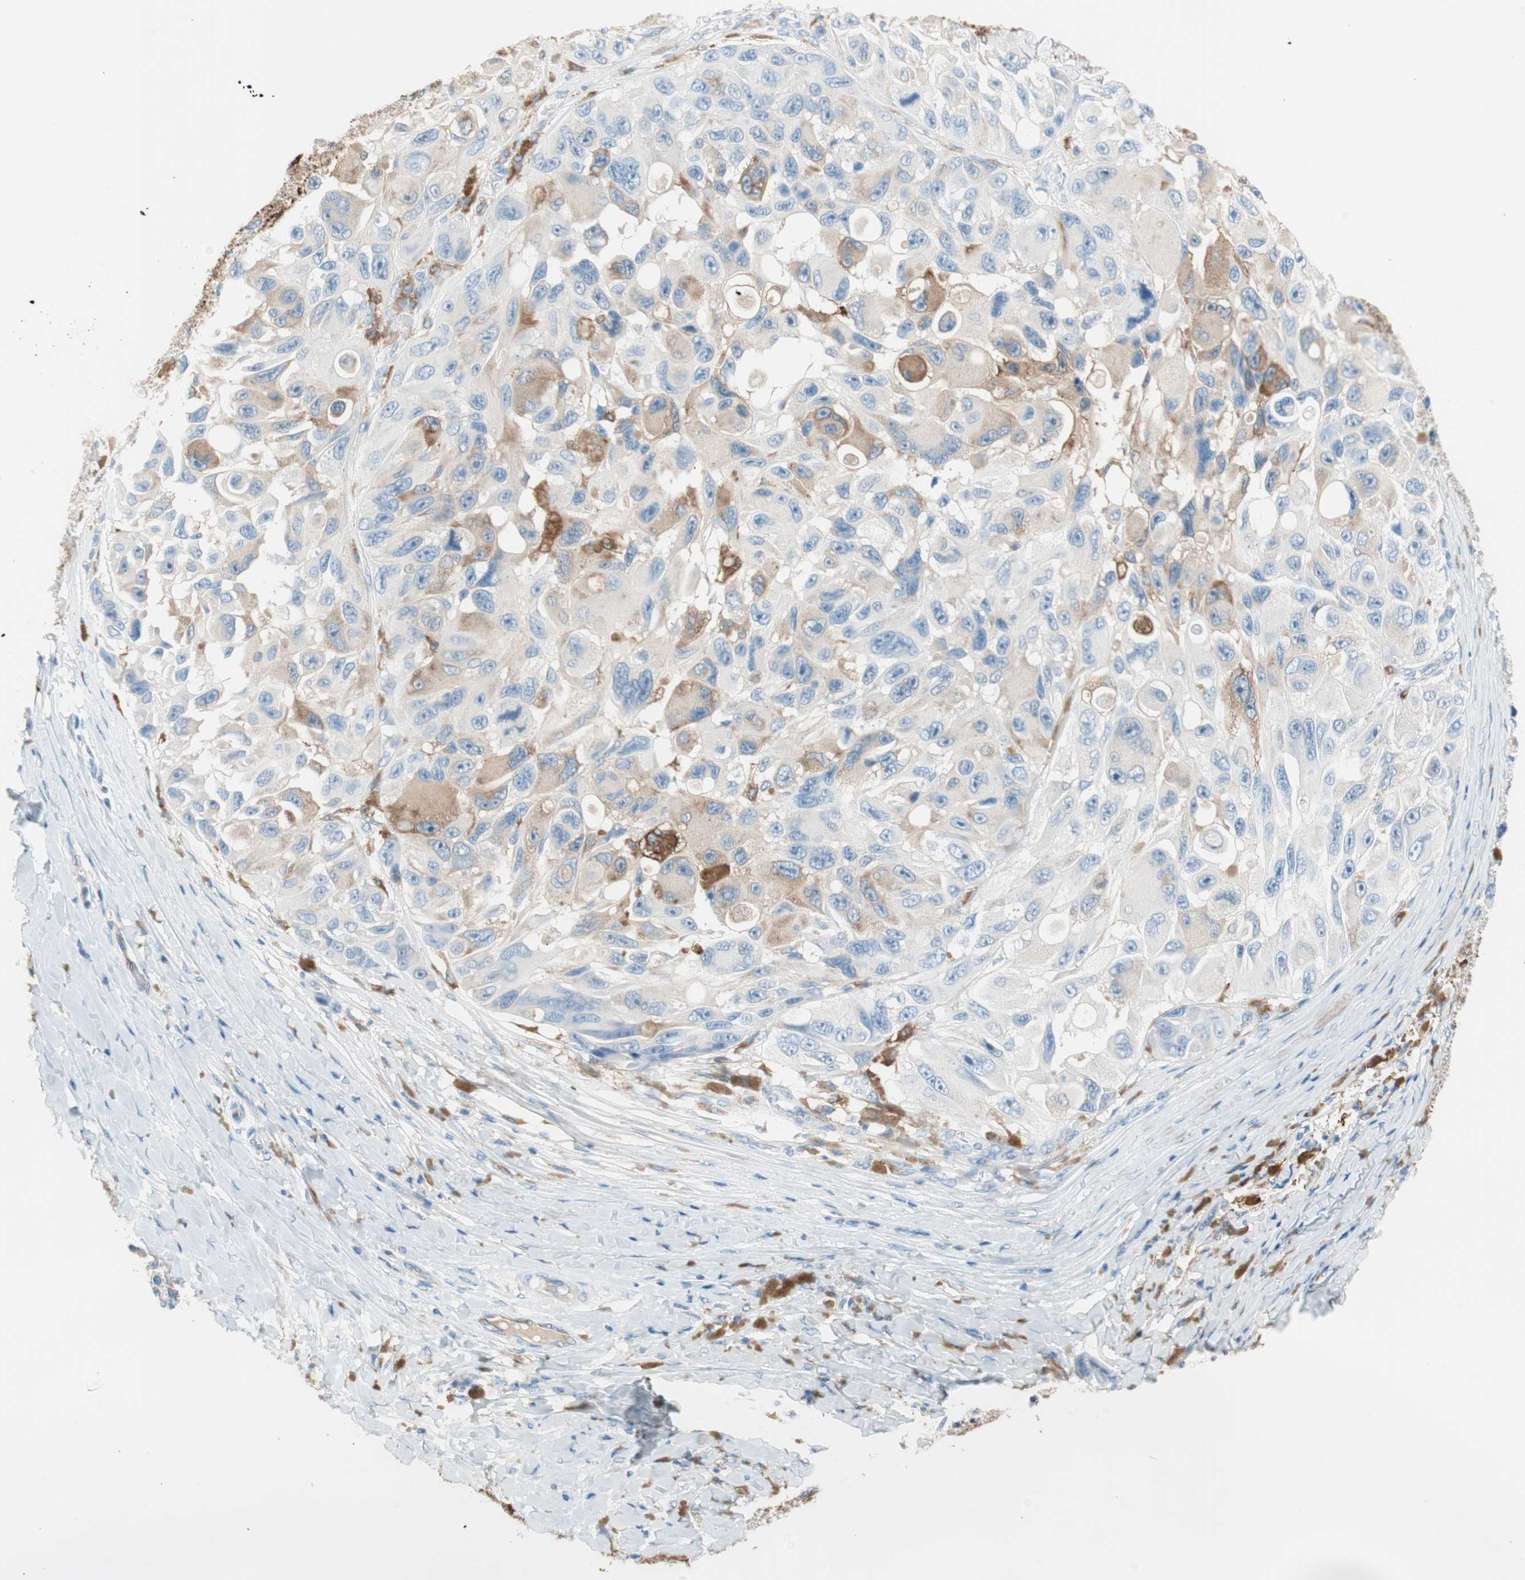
{"staining": {"intensity": "weak", "quantity": "25%-75%", "location": "cytoplasmic/membranous"}, "tissue": "melanoma", "cell_type": "Tumor cells", "image_type": "cancer", "snomed": [{"axis": "morphology", "description": "Malignant melanoma, NOS"}, {"axis": "topography", "description": "Skin"}], "caption": "Immunohistochemistry micrograph of malignant melanoma stained for a protein (brown), which shows low levels of weak cytoplasmic/membranous expression in about 25%-75% of tumor cells.", "gene": "GLUL", "patient": {"sex": "female", "age": 73}}